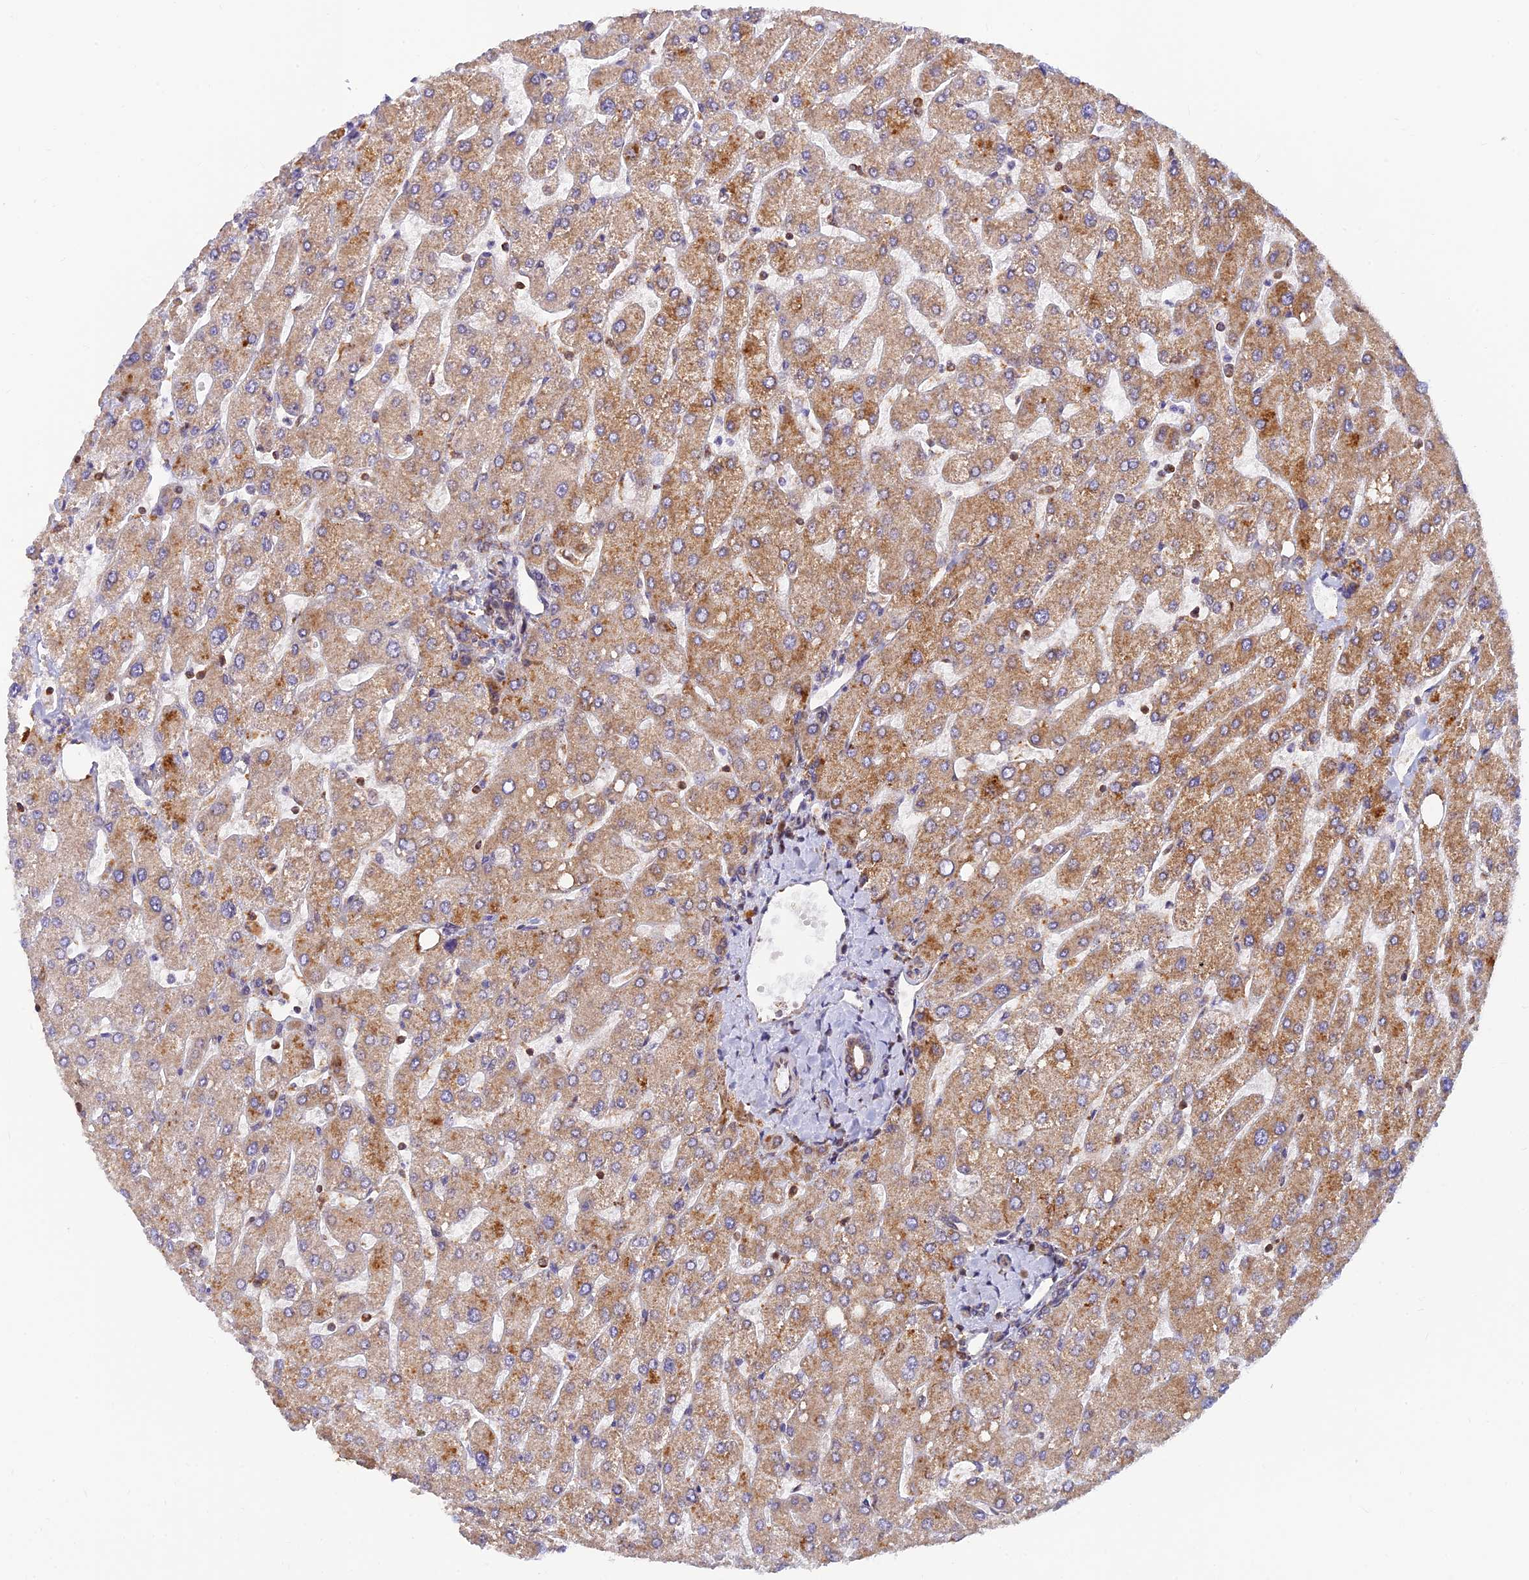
{"staining": {"intensity": "weak", "quantity": ">75%", "location": "cytoplasmic/membranous"}, "tissue": "liver", "cell_type": "Cholangiocytes", "image_type": "normal", "snomed": [{"axis": "morphology", "description": "Normal tissue, NOS"}, {"axis": "topography", "description": "Liver"}], "caption": "Weak cytoplasmic/membranous expression for a protein is present in about >75% of cholangiocytes of normal liver using IHC.", "gene": "LYSMD2", "patient": {"sex": "male", "age": 55}}